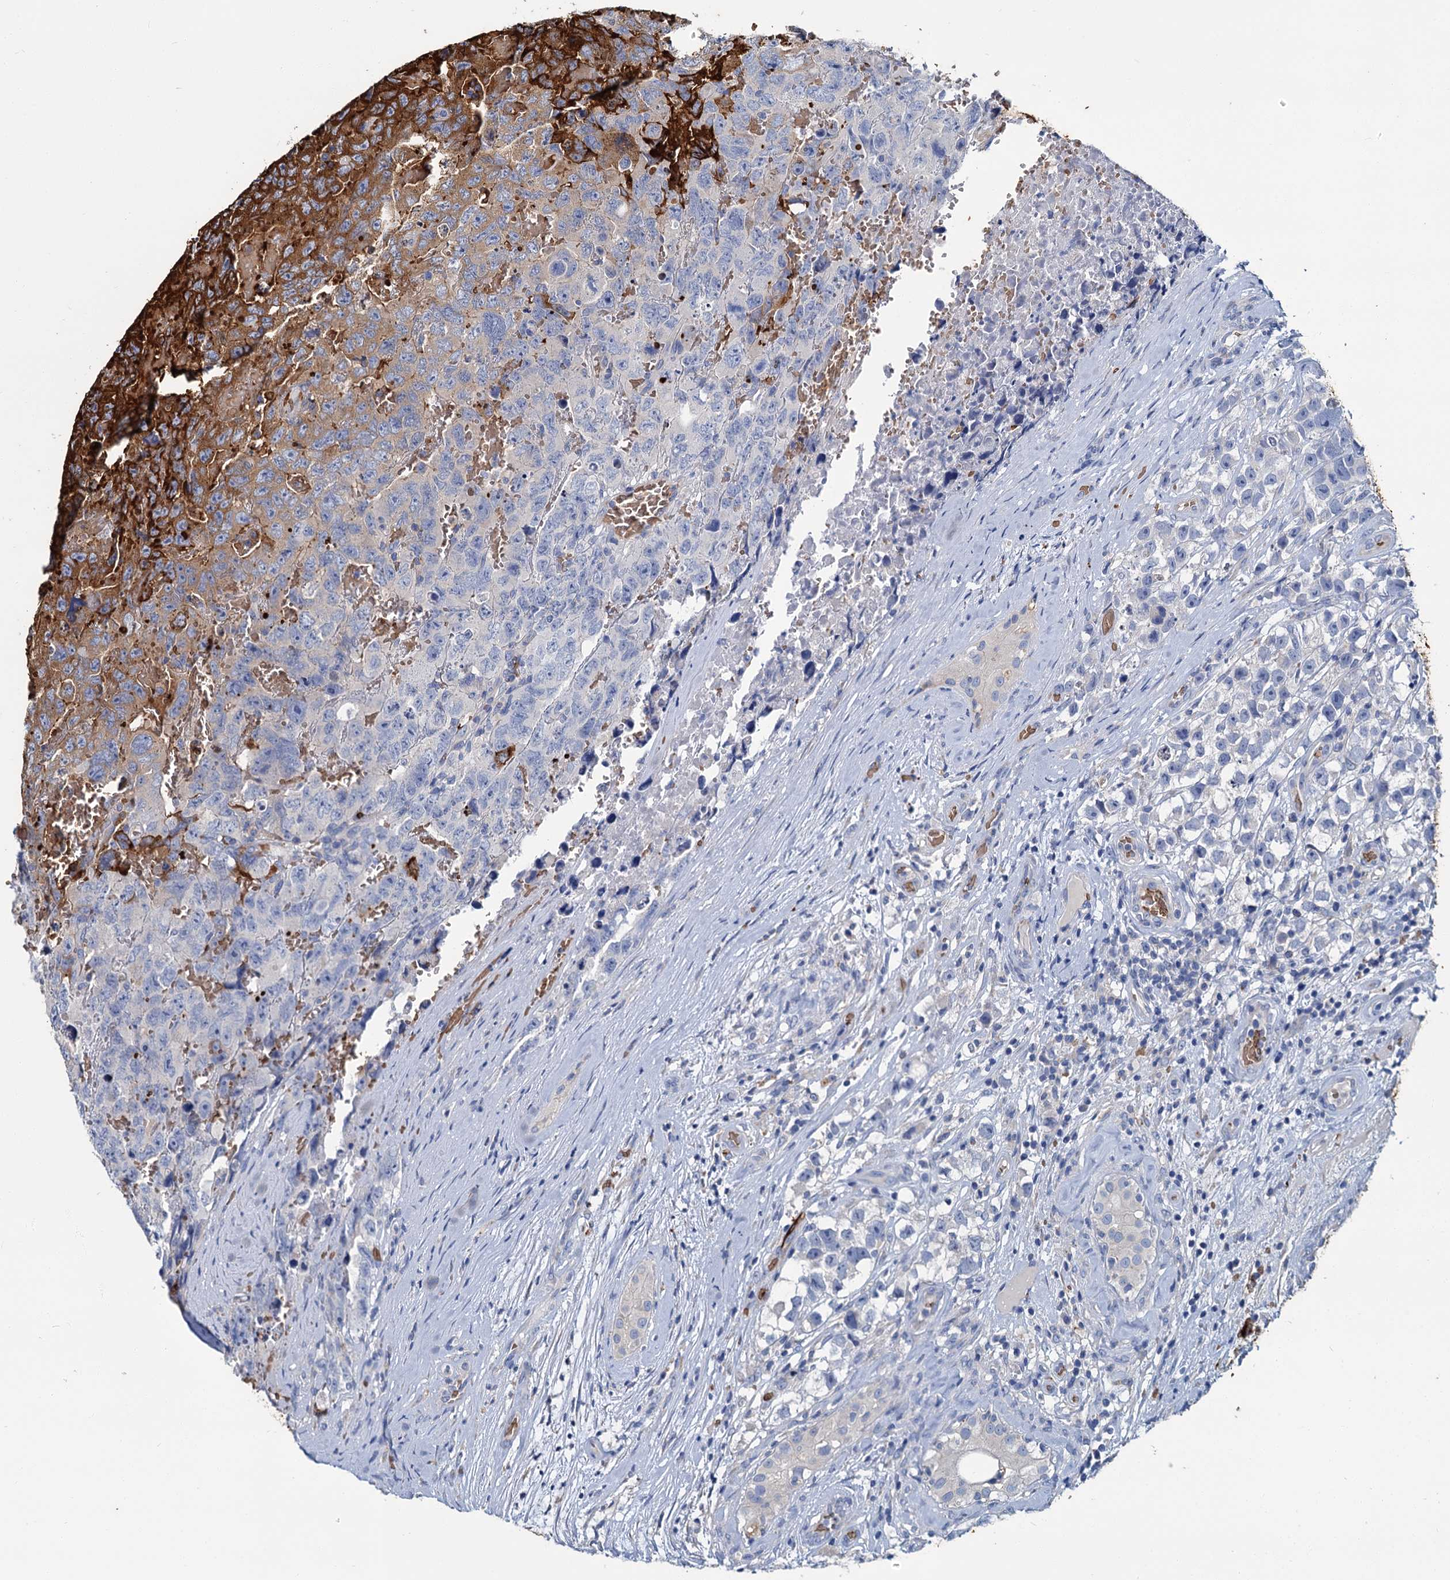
{"staining": {"intensity": "strong", "quantity": "<25%", "location": "cytoplasmic/membranous"}, "tissue": "testis cancer", "cell_type": "Tumor cells", "image_type": "cancer", "snomed": [{"axis": "morphology", "description": "Carcinoma, Embryonal, NOS"}, {"axis": "topography", "description": "Testis"}], "caption": "Tumor cells demonstrate strong cytoplasmic/membranous expression in approximately <25% of cells in testis cancer. (DAB IHC, brown staining for protein, blue staining for nuclei).", "gene": "ATG2A", "patient": {"sex": "male", "age": 45}}